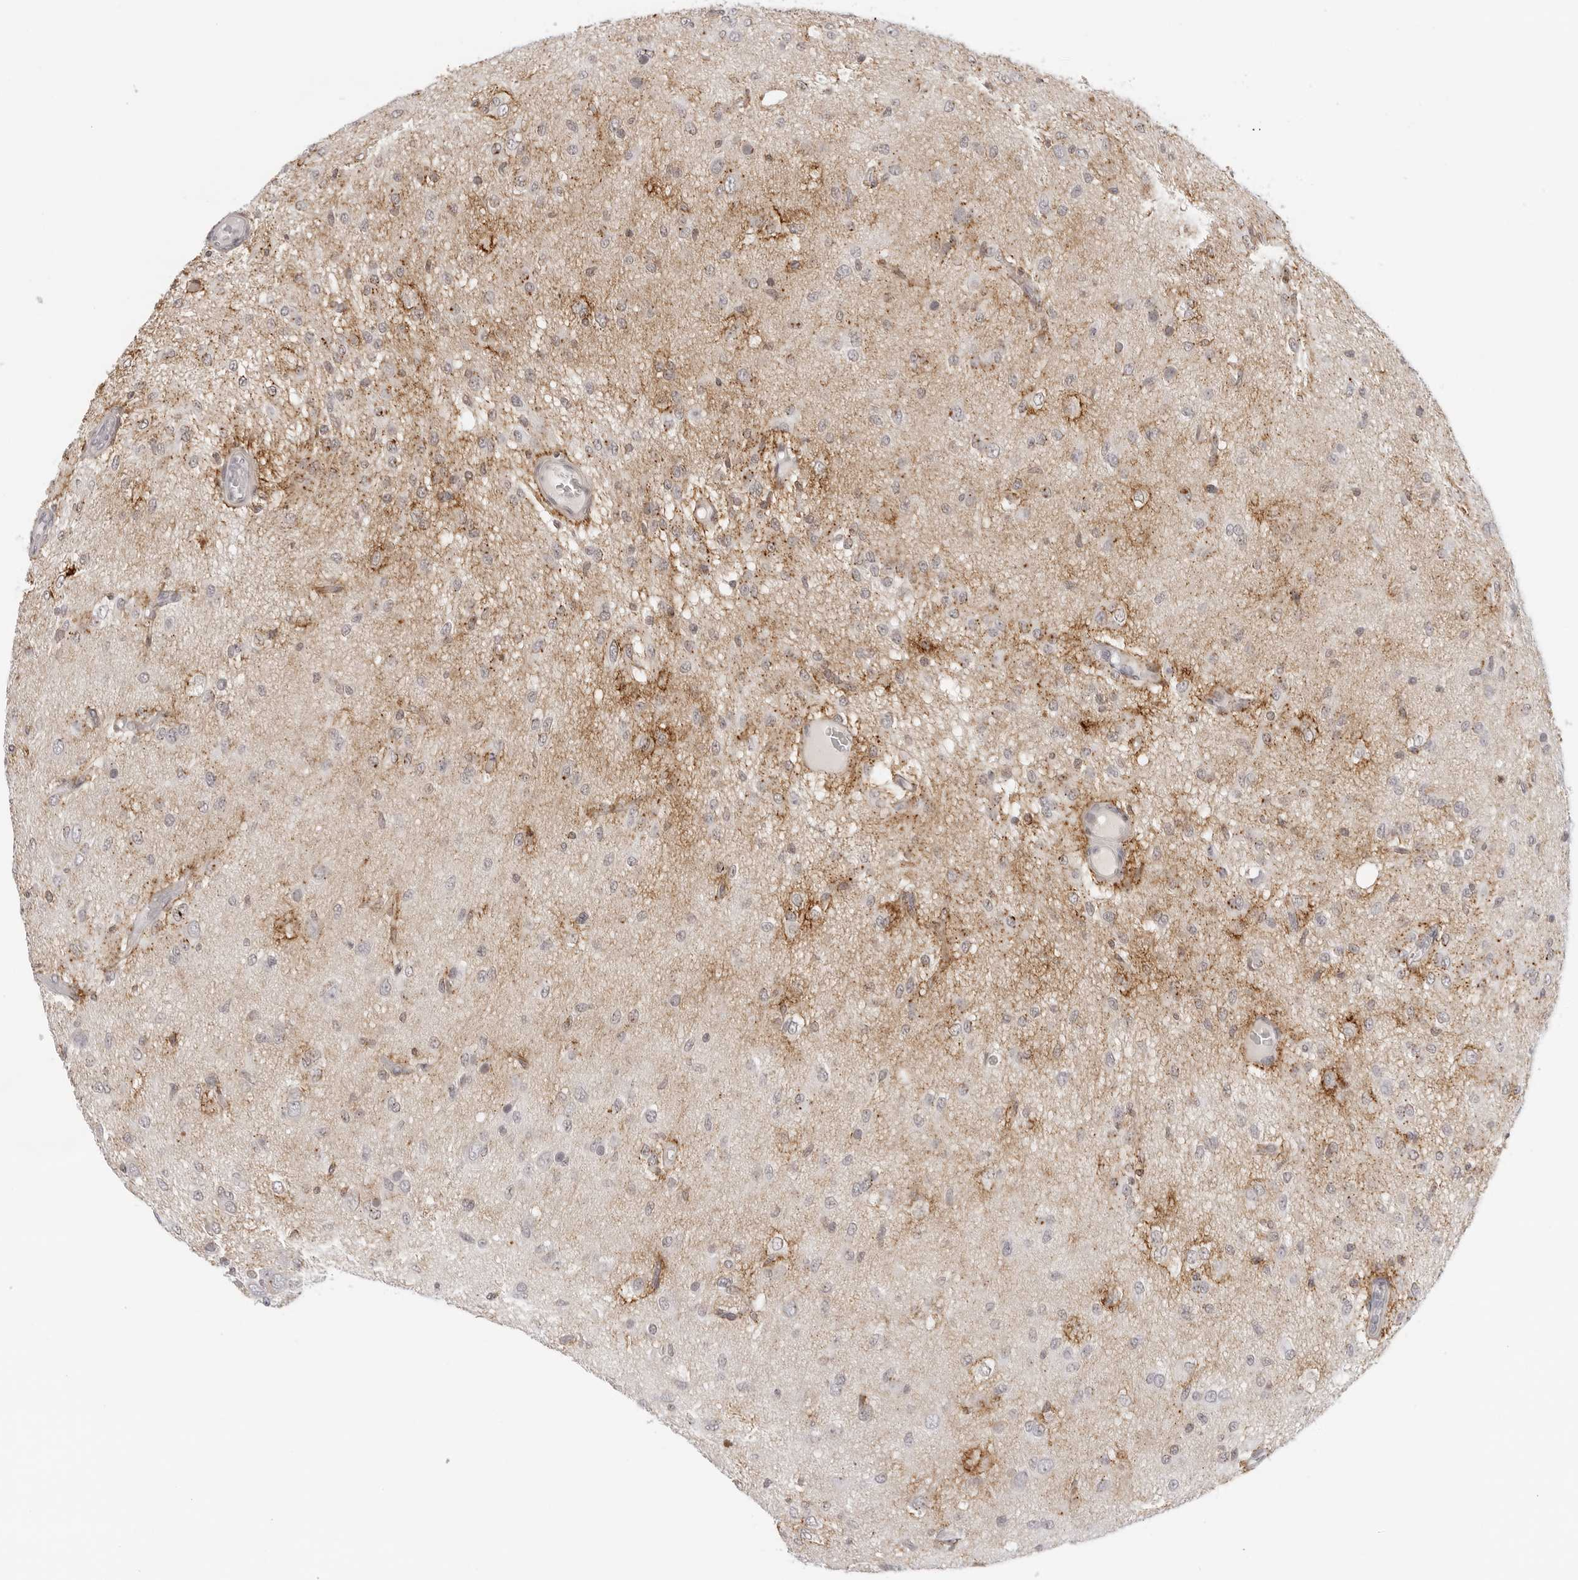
{"staining": {"intensity": "weak", "quantity": "25%-75%", "location": "cytoplasmic/membranous"}, "tissue": "glioma", "cell_type": "Tumor cells", "image_type": "cancer", "snomed": [{"axis": "morphology", "description": "Glioma, malignant, High grade"}, {"axis": "topography", "description": "Brain"}], "caption": "Immunohistochemistry staining of glioma, which shows low levels of weak cytoplasmic/membranous staining in about 25%-75% of tumor cells indicating weak cytoplasmic/membranous protein expression. The staining was performed using DAB (3,3'-diaminobenzidine) (brown) for protein detection and nuclei were counterstained in hematoxylin (blue).", "gene": "STRADB", "patient": {"sex": "female", "age": 59}}